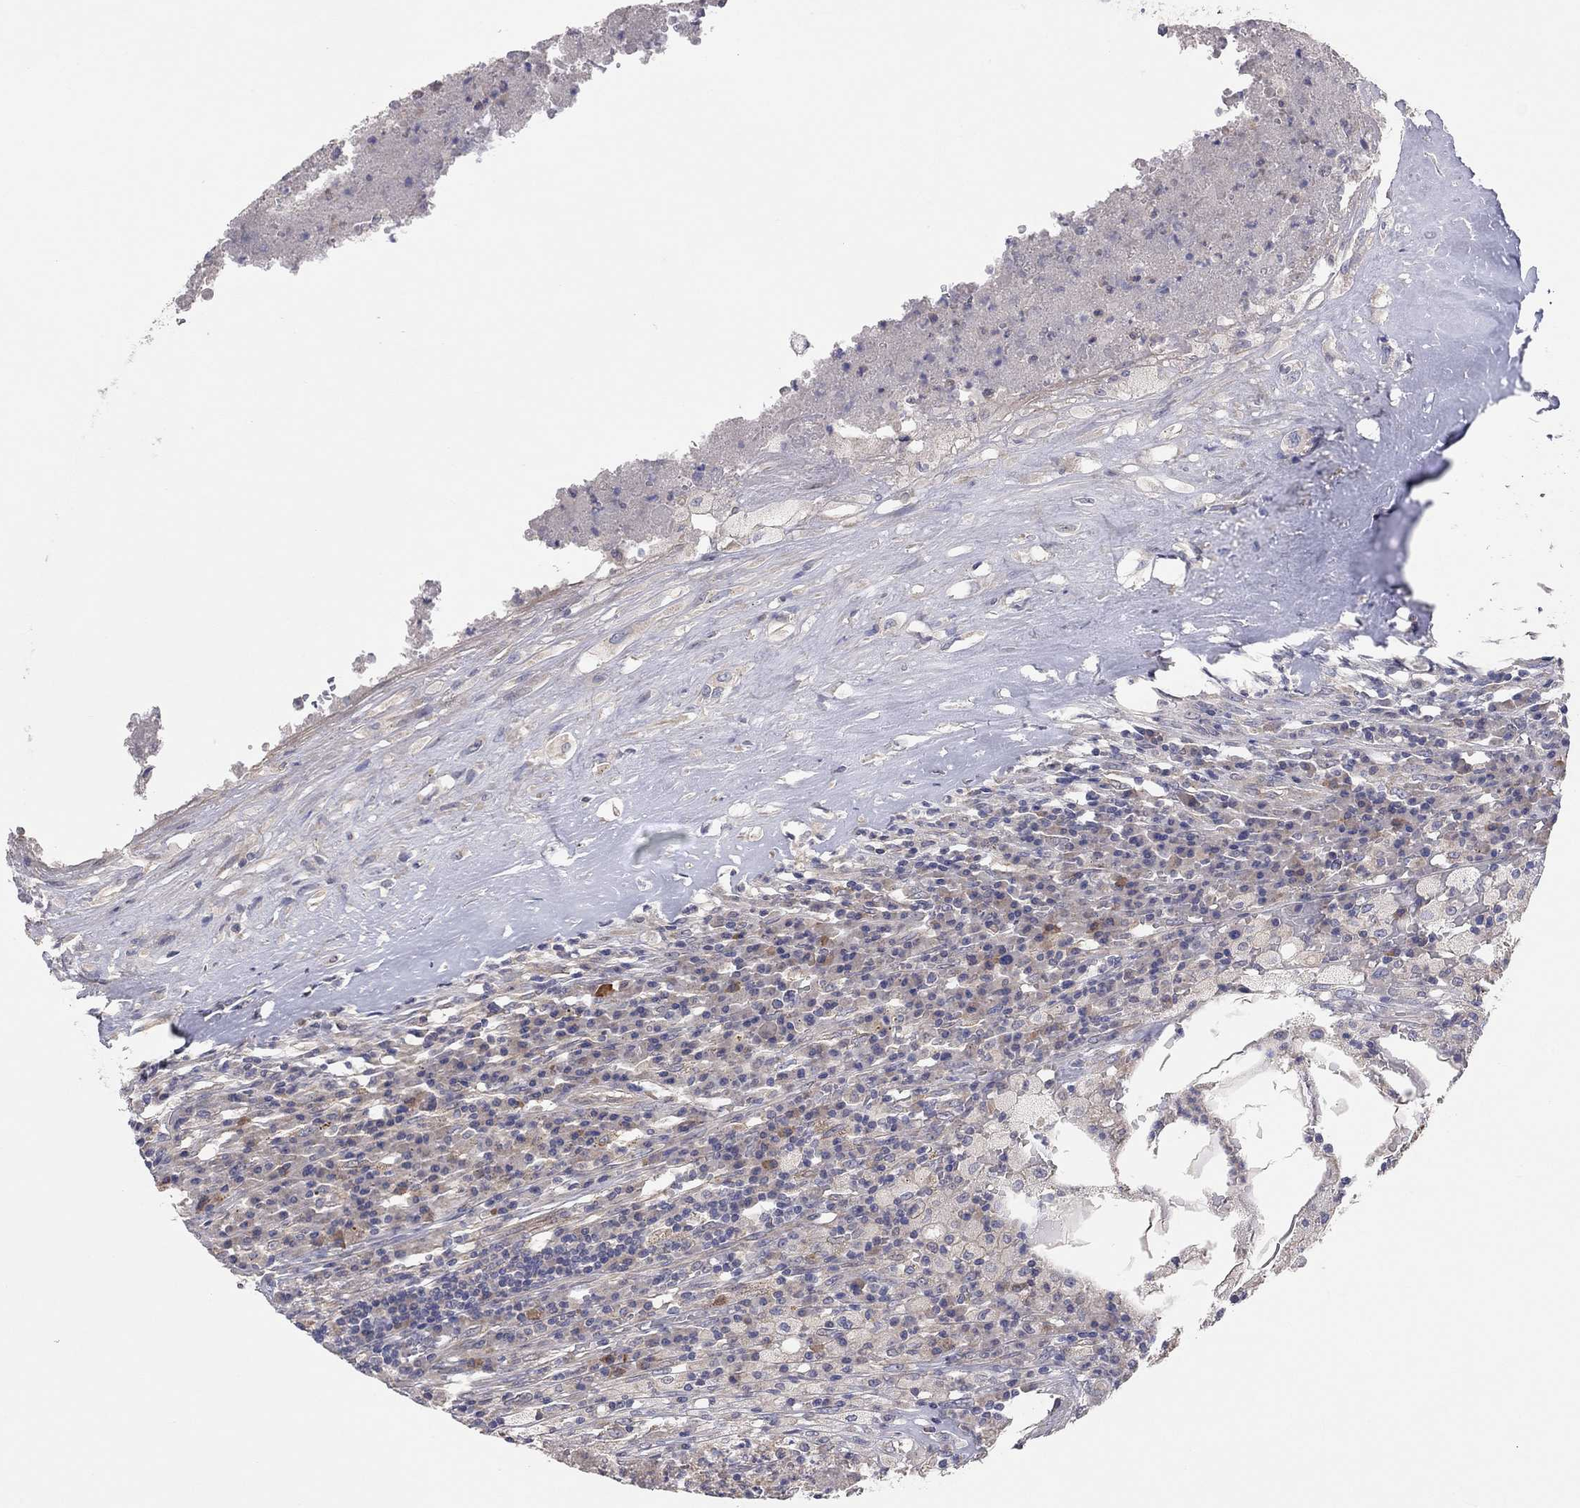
{"staining": {"intensity": "negative", "quantity": "none", "location": "none"}, "tissue": "testis cancer", "cell_type": "Tumor cells", "image_type": "cancer", "snomed": [{"axis": "morphology", "description": "Necrosis, NOS"}, {"axis": "morphology", "description": "Carcinoma, Embryonal, NOS"}, {"axis": "topography", "description": "Testis"}], "caption": "This is a photomicrograph of immunohistochemistry (IHC) staining of testis embryonal carcinoma, which shows no expression in tumor cells.", "gene": "KCNB1", "patient": {"sex": "male", "age": 19}}